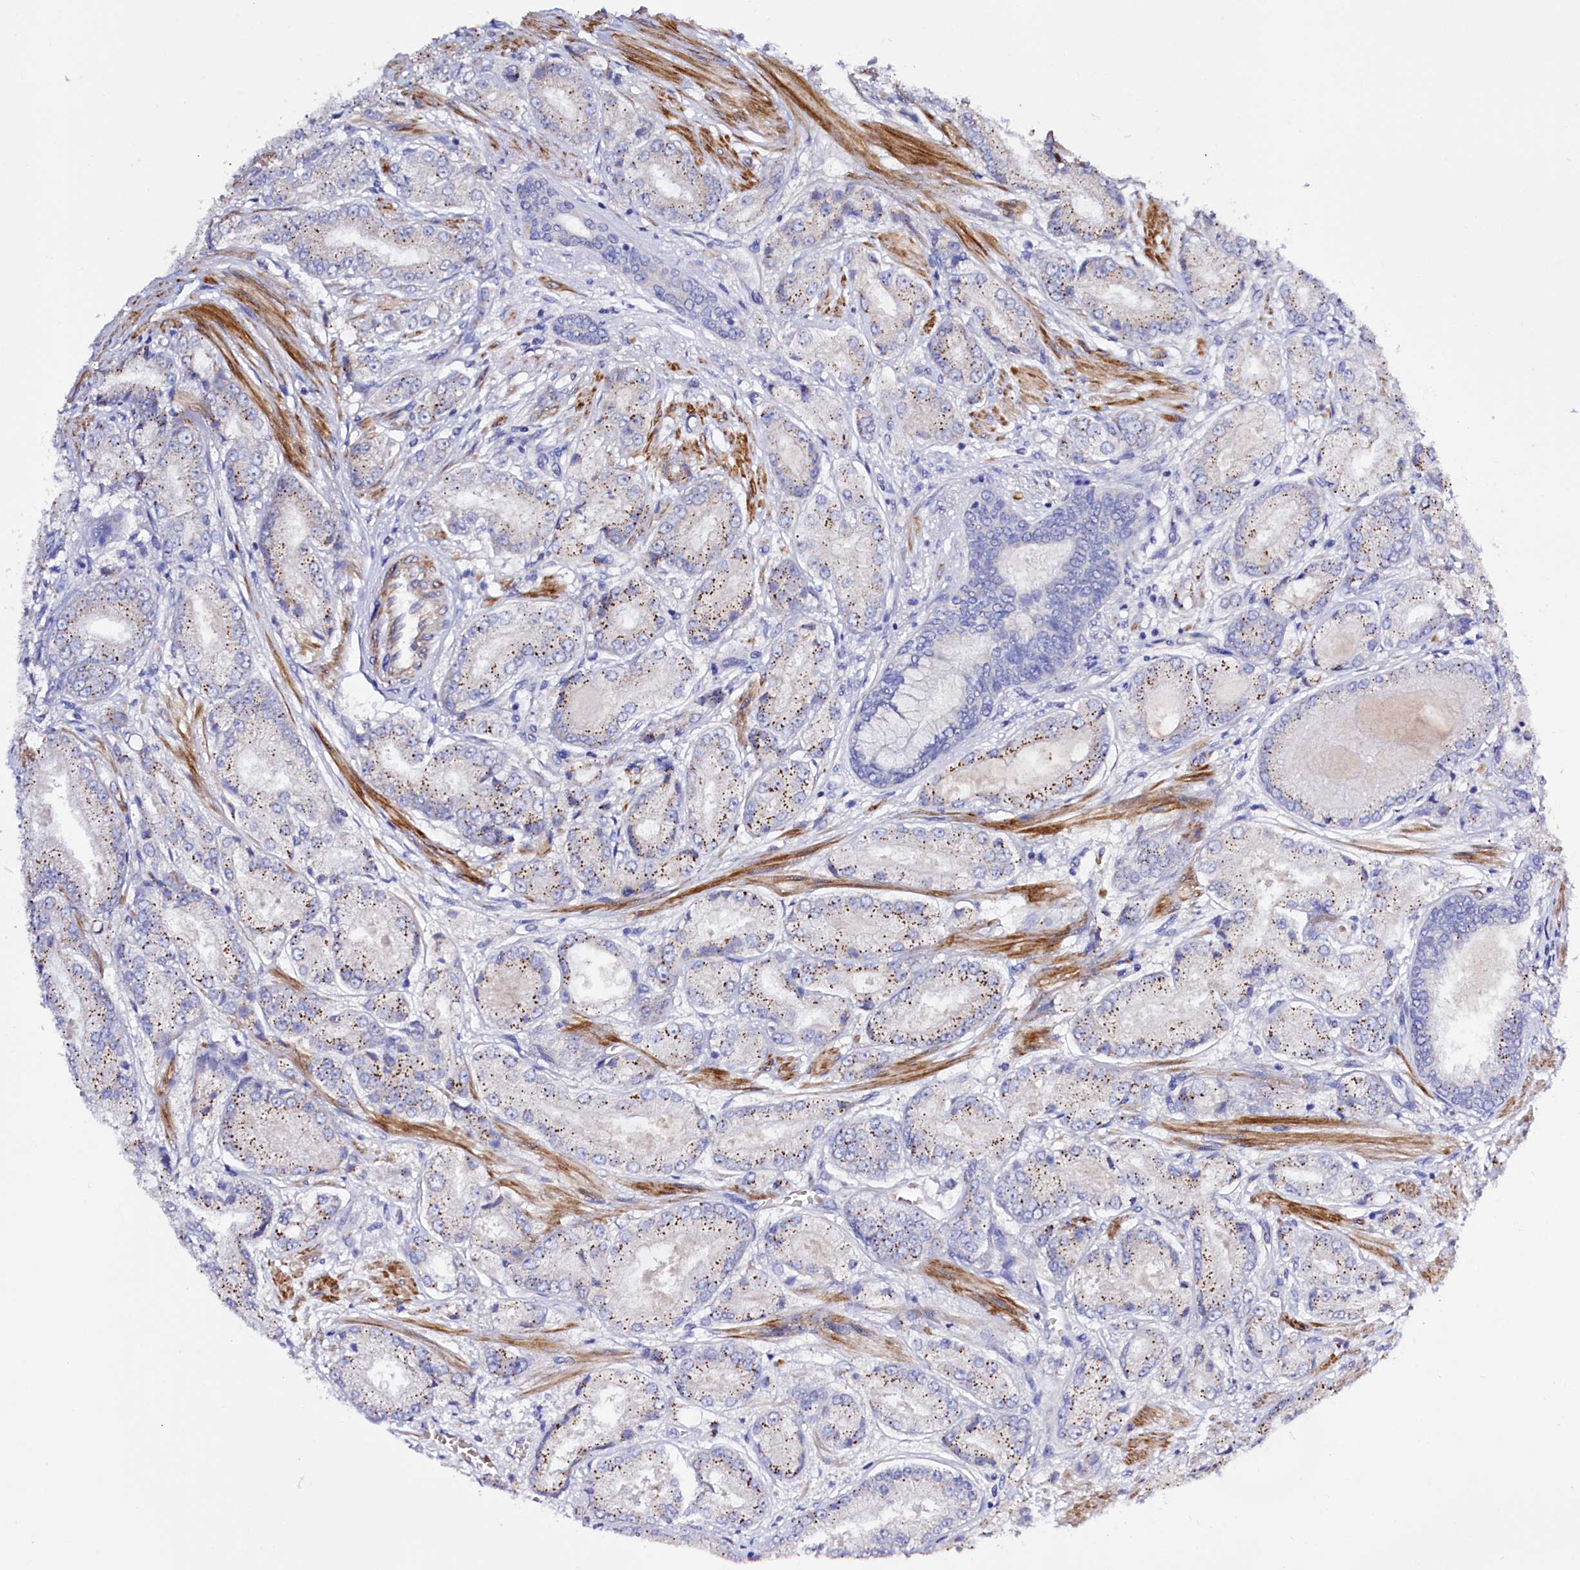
{"staining": {"intensity": "moderate", "quantity": "25%-75%", "location": "cytoplasmic/membranous"}, "tissue": "prostate cancer", "cell_type": "Tumor cells", "image_type": "cancer", "snomed": [{"axis": "morphology", "description": "Adenocarcinoma, High grade"}, {"axis": "topography", "description": "Prostate"}], "caption": "Immunohistochemistry micrograph of neoplastic tissue: prostate adenocarcinoma (high-grade) stained using immunohistochemistry displays medium levels of moderate protein expression localized specifically in the cytoplasmic/membranous of tumor cells, appearing as a cytoplasmic/membranous brown color.", "gene": "SLC7A1", "patient": {"sex": "male", "age": 59}}